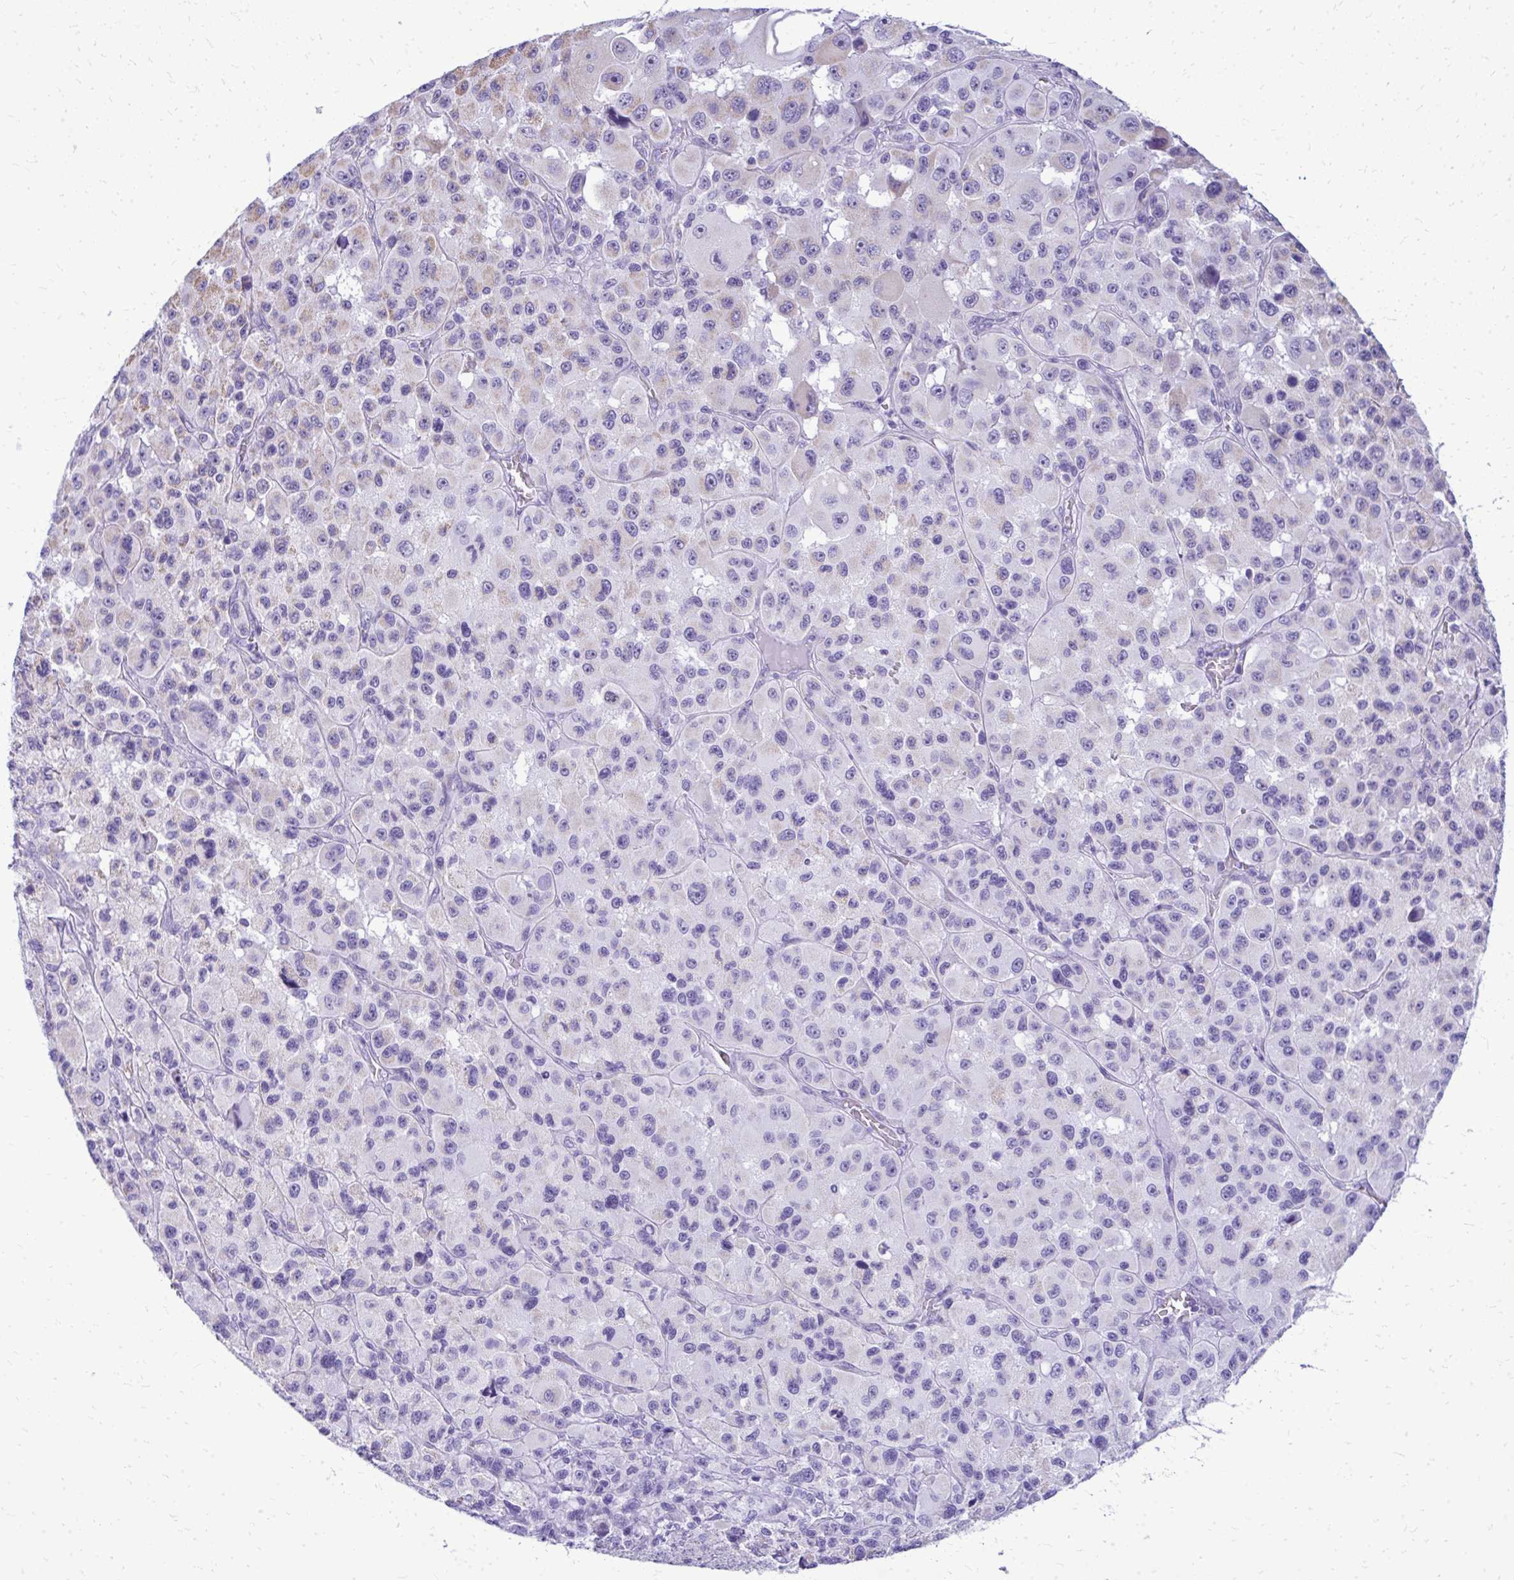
{"staining": {"intensity": "negative", "quantity": "none", "location": "none"}, "tissue": "melanoma", "cell_type": "Tumor cells", "image_type": "cancer", "snomed": [{"axis": "morphology", "description": "Malignant melanoma, Metastatic site"}, {"axis": "topography", "description": "Lymph node"}], "caption": "Micrograph shows no significant protein staining in tumor cells of melanoma.", "gene": "RALYL", "patient": {"sex": "female", "age": 65}}